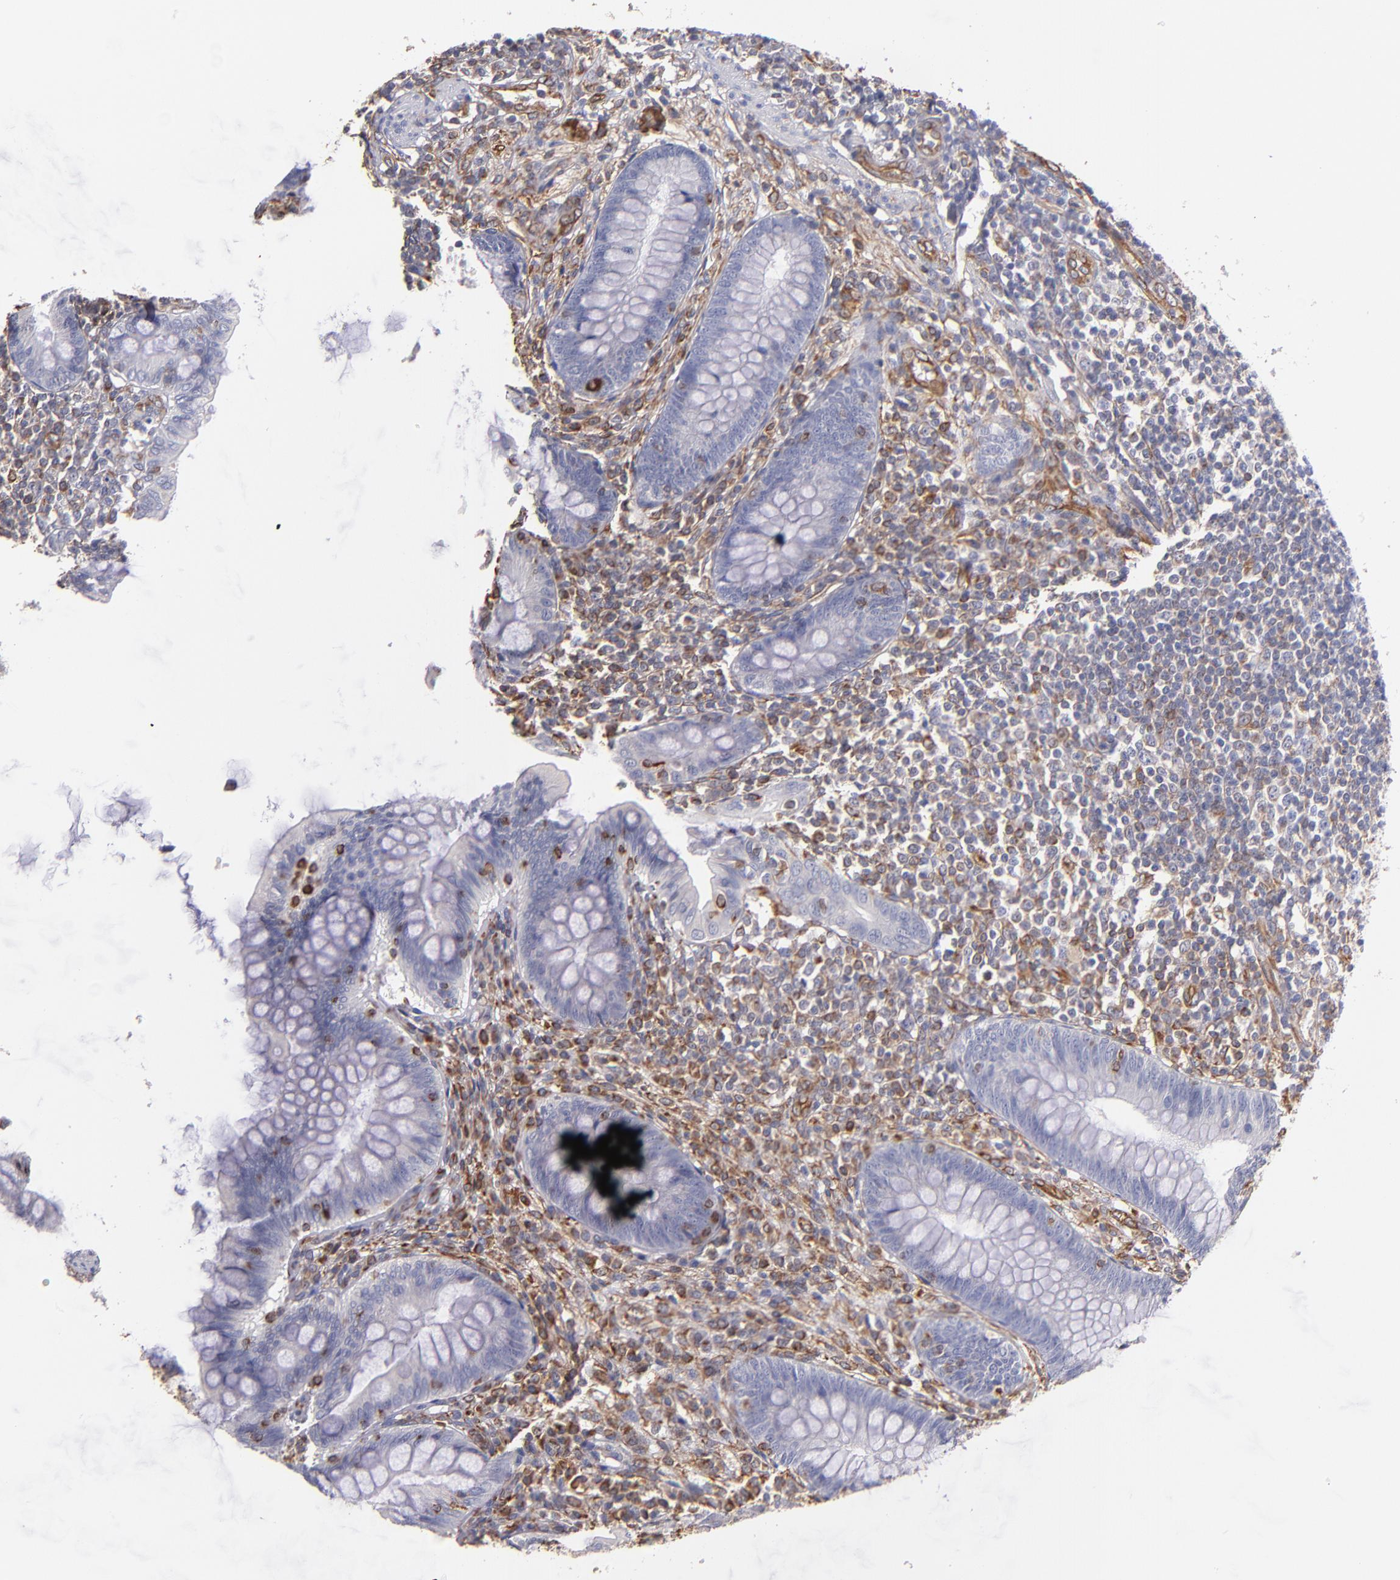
{"staining": {"intensity": "strong", "quantity": "<25%", "location": "cytoplasmic/membranous"}, "tissue": "appendix", "cell_type": "Glandular cells", "image_type": "normal", "snomed": [{"axis": "morphology", "description": "Normal tissue, NOS"}, {"axis": "topography", "description": "Appendix"}], "caption": "IHC staining of benign appendix, which displays medium levels of strong cytoplasmic/membranous expression in about <25% of glandular cells indicating strong cytoplasmic/membranous protein staining. The staining was performed using DAB (brown) for protein detection and nuclei were counterstained in hematoxylin (blue).", "gene": "ABCC1", "patient": {"sex": "female", "age": 66}}